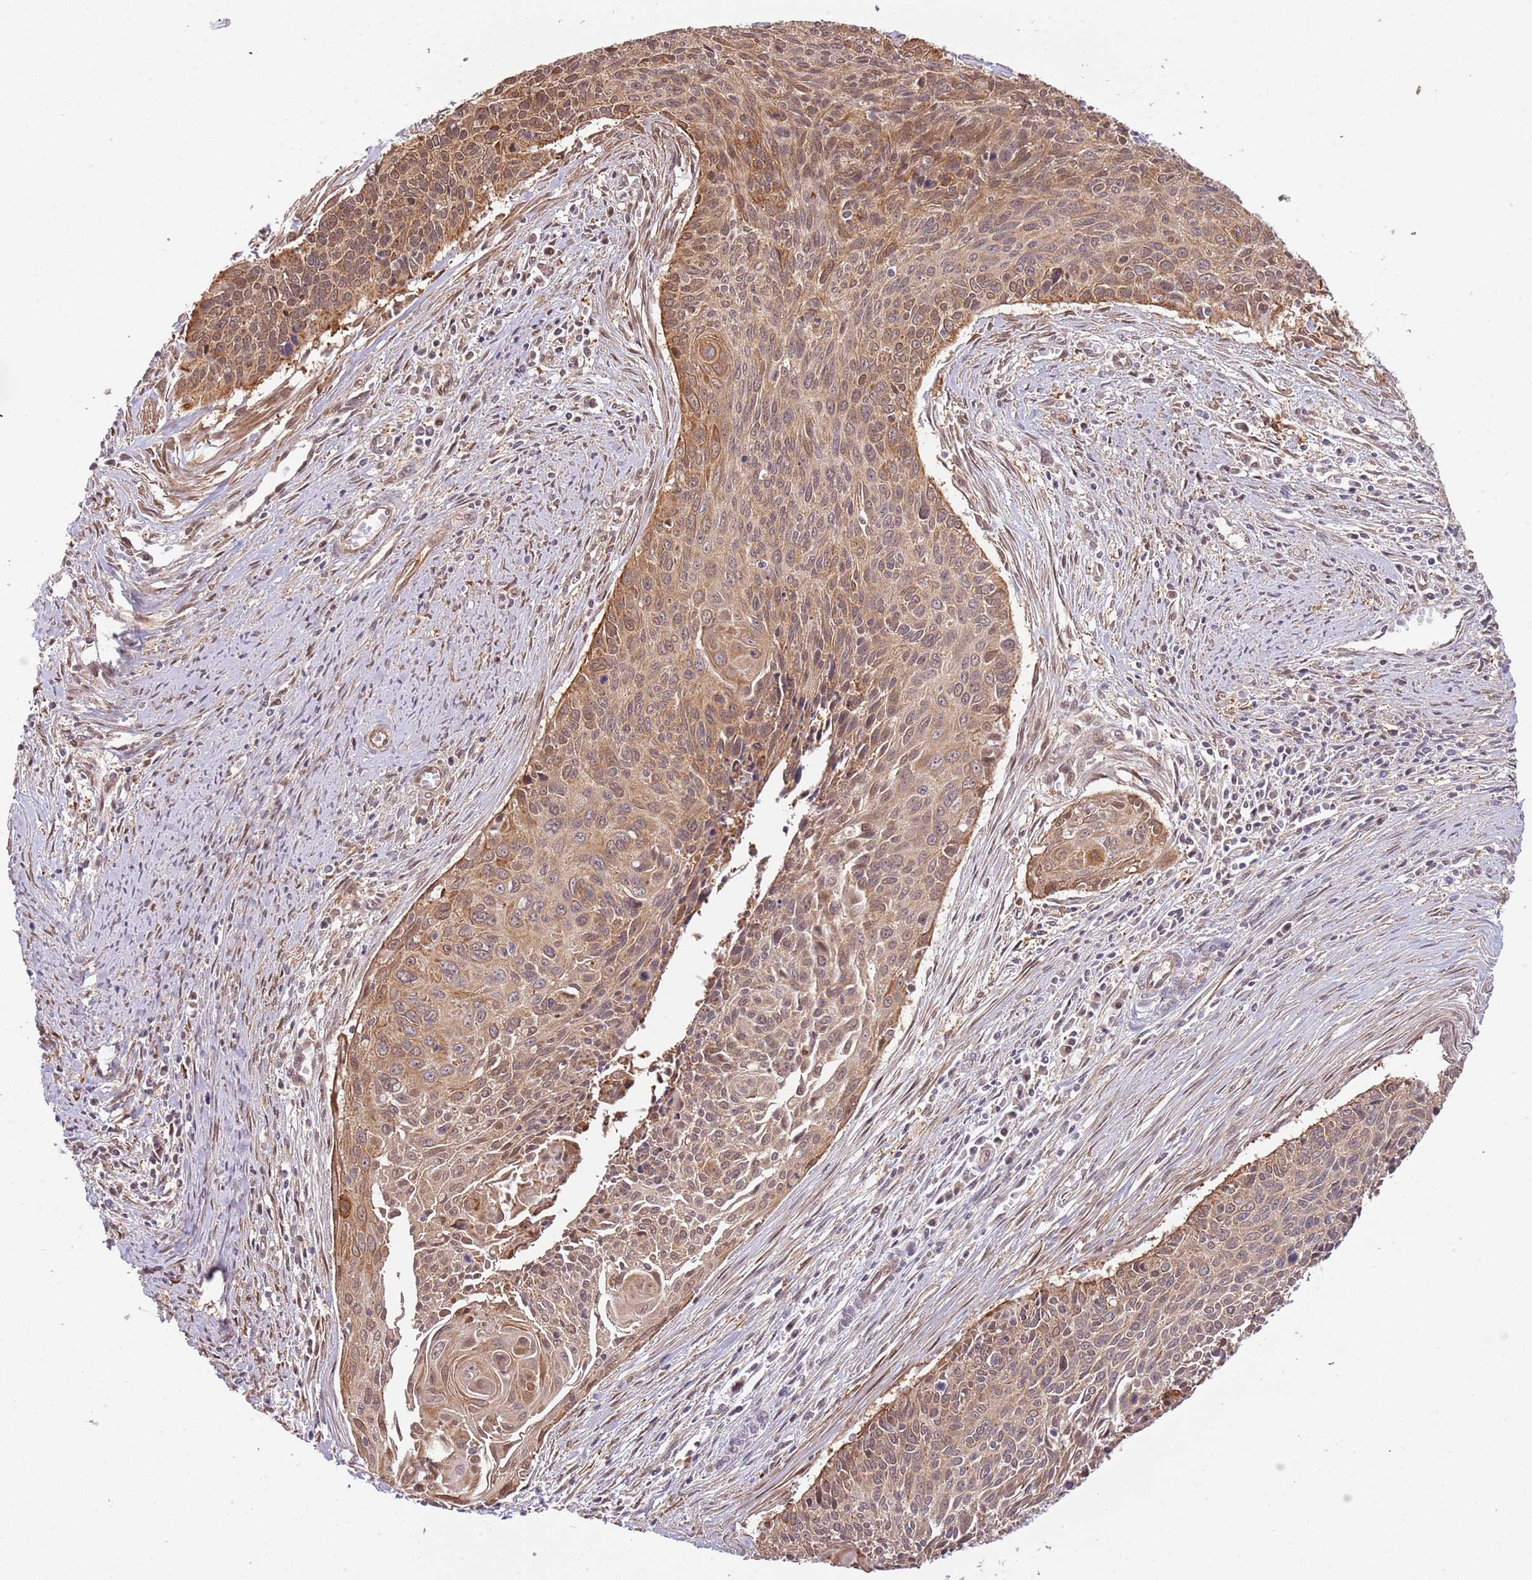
{"staining": {"intensity": "moderate", "quantity": ">75%", "location": "cytoplasmic/membranous,nuclear"}, "tissue": "cervical cancer", "cell_type": "Tumor cells", "image_type": "cancer", "snomed": [{"axis": "morphology", "description": "Squamous cell carcinoma, NOS"}, {"axis": "topography", "description": "Cervix"}], "caption": "Immunohistochemical staining of cervical squamous cell carcinoma displays moderate cytoplasmic/membranous and nuclear protein positivity in approximately >75% of tumor cells.", "gene": "PLSCR5", "patient": {"sex": "female", "age": 55}}